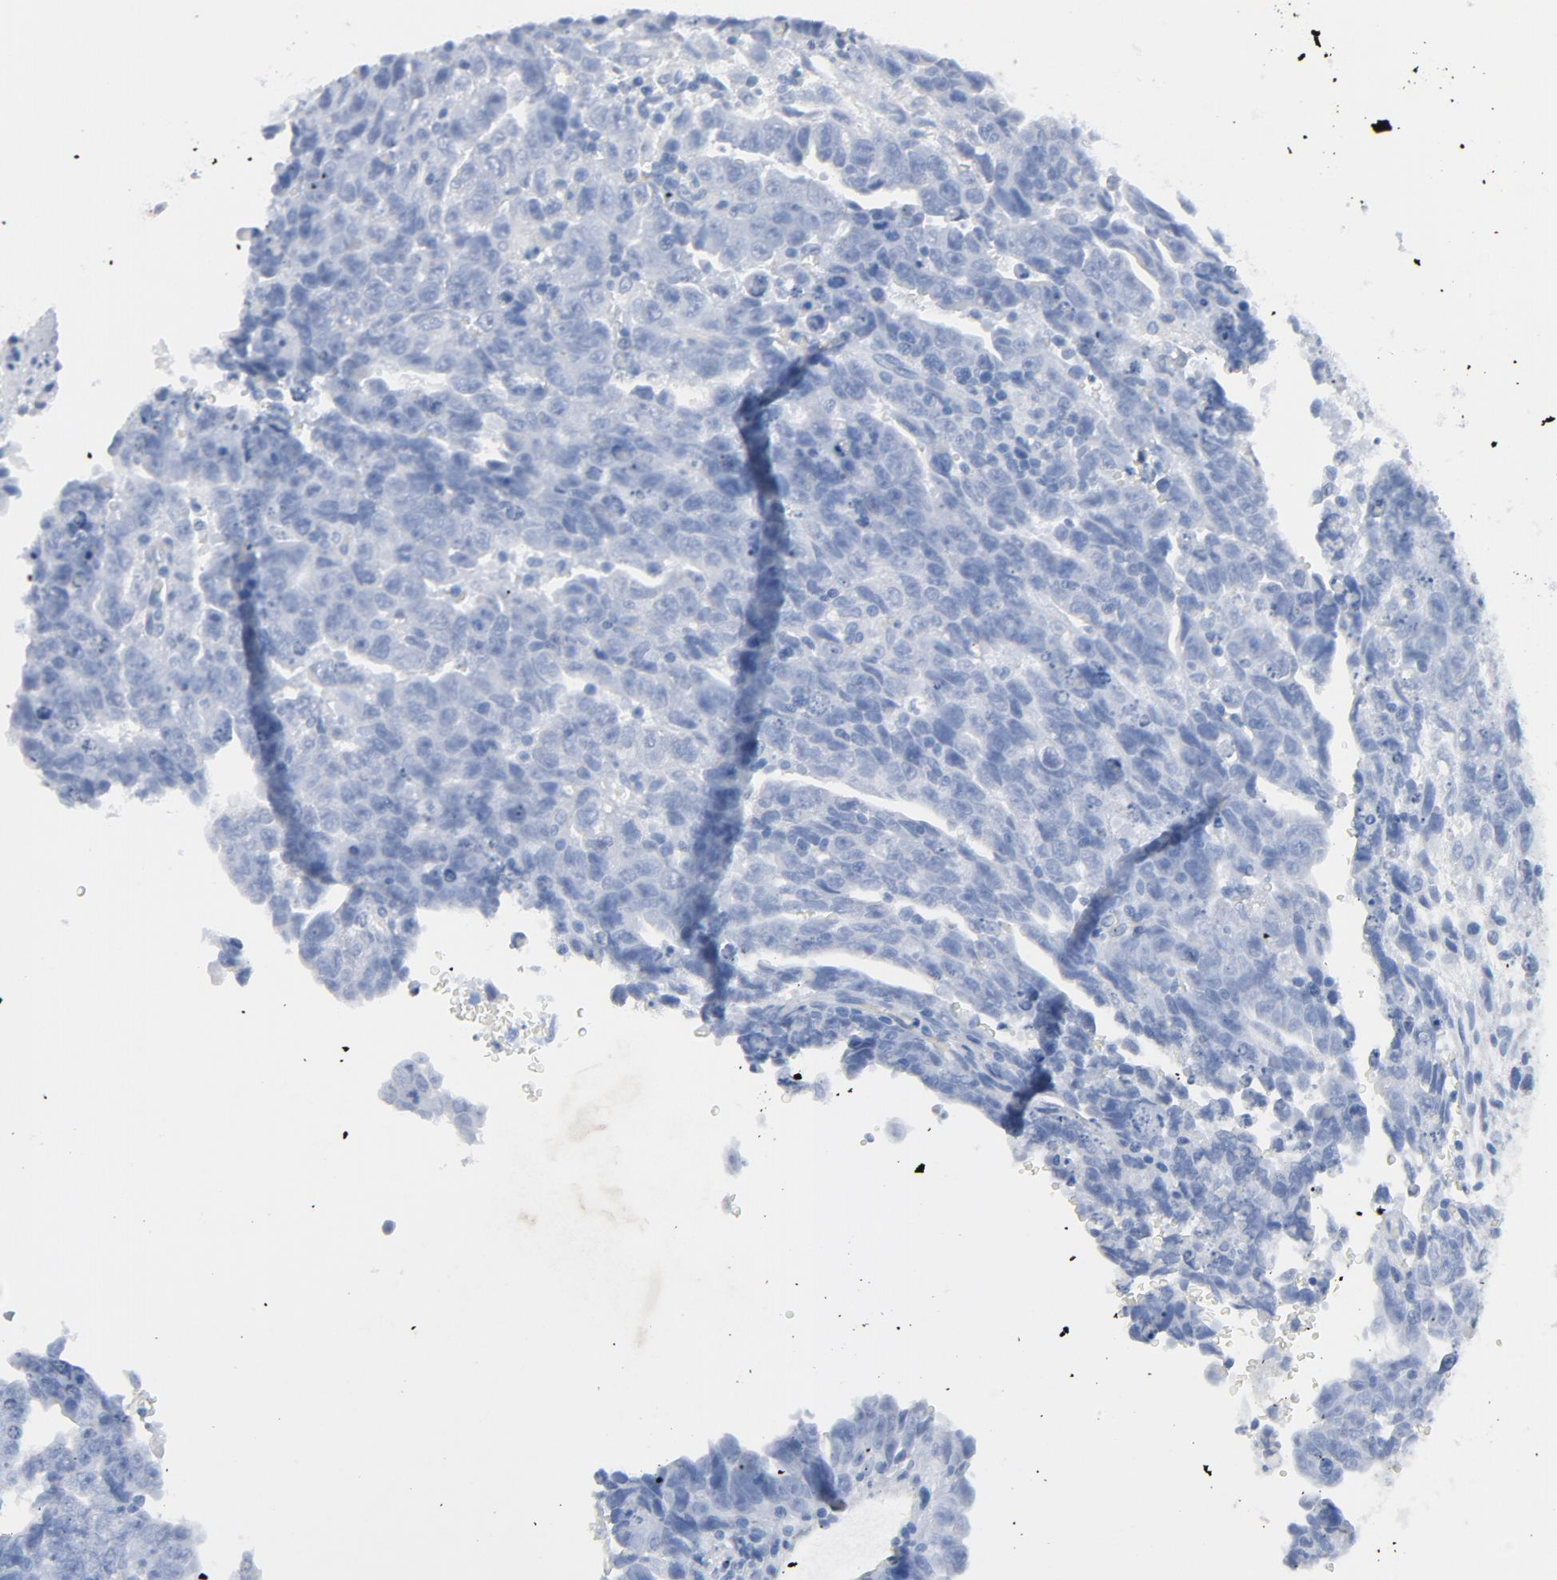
{"staining": {"intensity": "negative", "quantity": "none", "location": "none"}, "tissue": "testis cancer", "cell_type": "Tumor cells", "image_type": "cancer", "snomed": [{"axis": "morphology", "description": "Carcinoma, Embryonal, NOS"}, {"axis": "topography", "description": "Testis"}], "caption": "Testis cancer (embryonal carcinoma) was stained to show a protein in brown. There is no significant expression in tumor cells.", "gene": "C14orf119", "patient": {"sex": "male", "age": 28}}